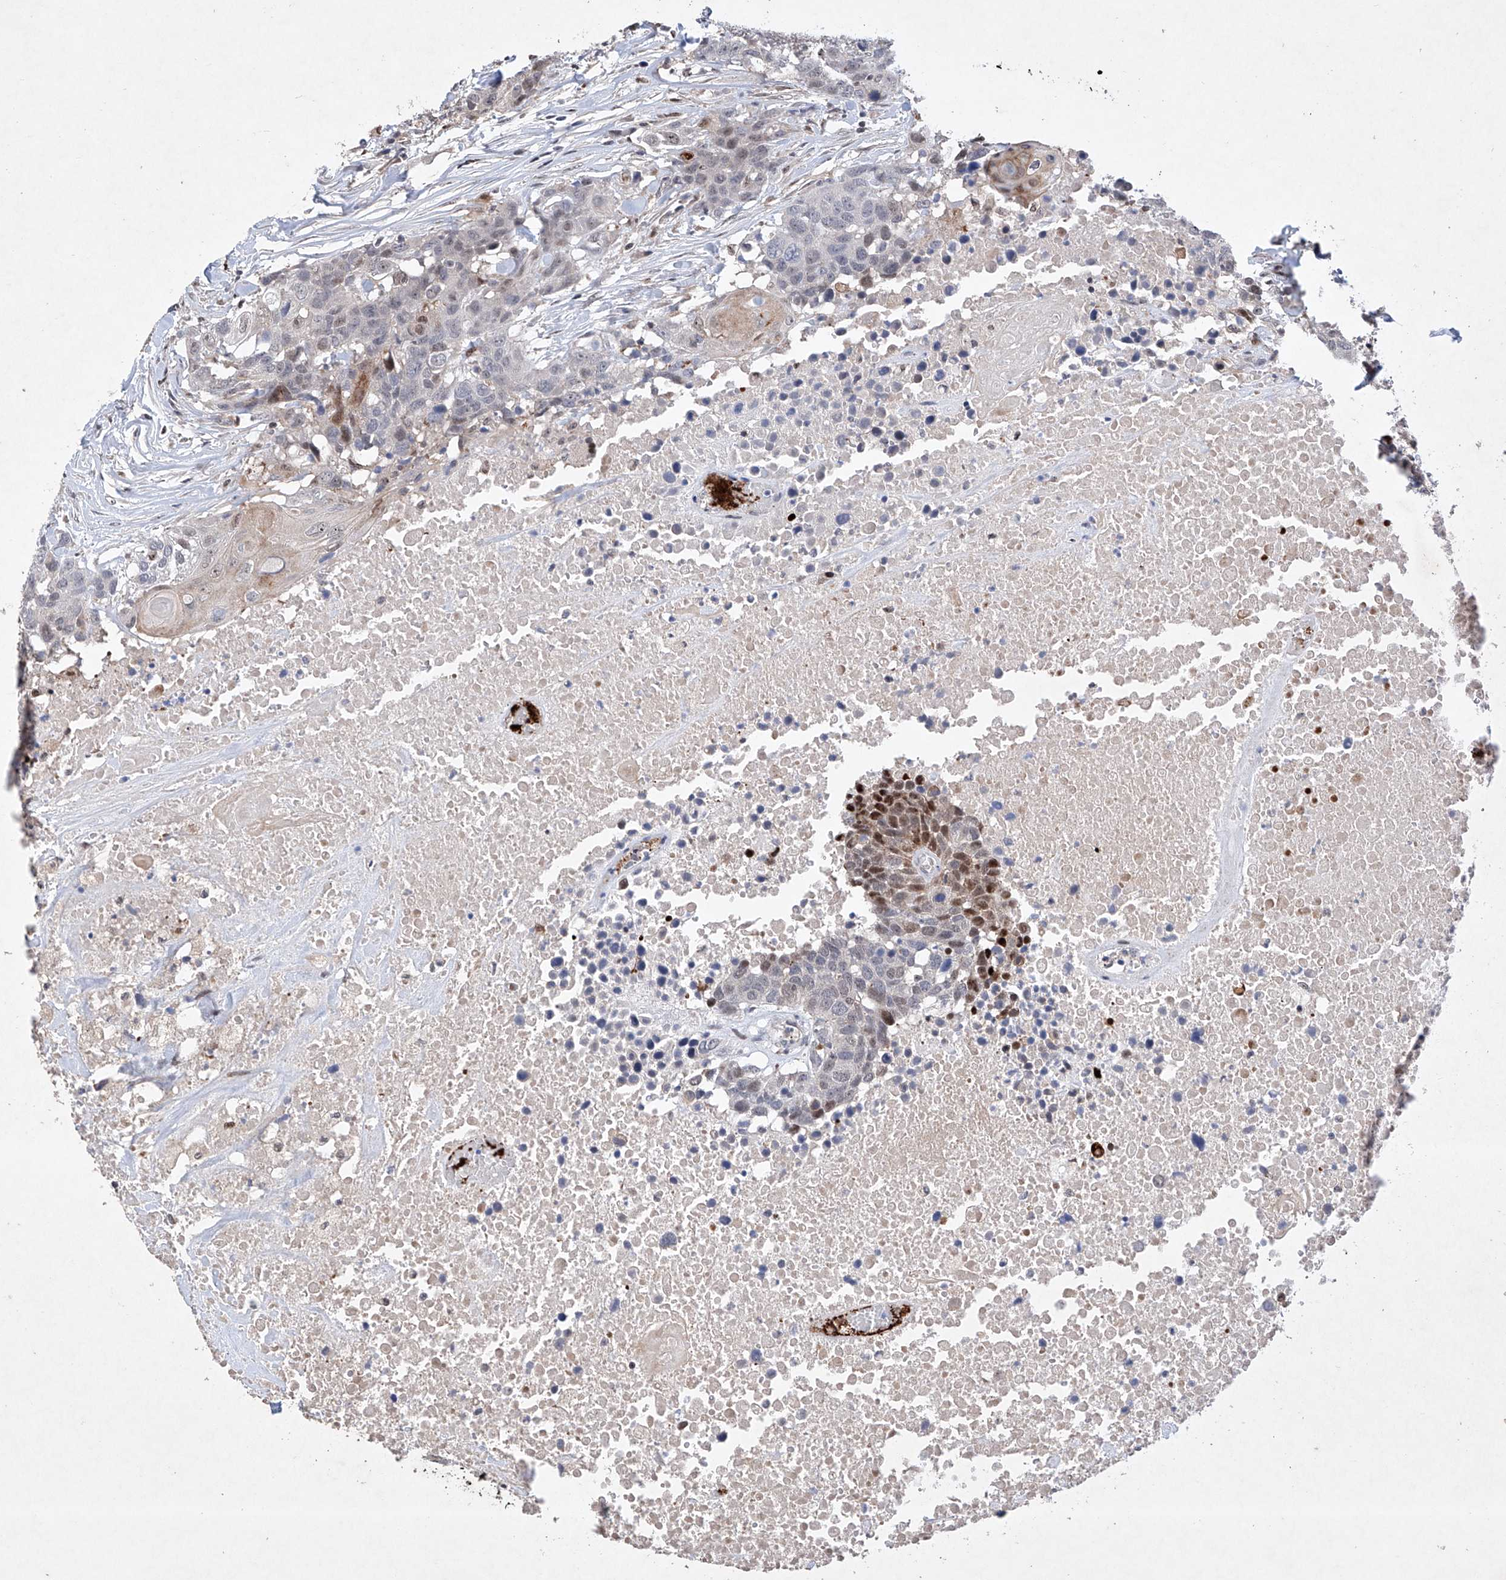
{"staining": {"intensity": "strong", "quantity": "25%-75%", "location": "nuclear"}, "tissue": "head and neck cancer", "cell_type": "Tumor cells", "image_type": "cancer", "snomed": [{"axis": "morphology", "description": "Squamous cell carcinoma, NOS"}, {"axis": "topography", "description": "Head-Neck"}], "caption": "Strong nuclear positivity is seen in about 25%-75% of tumor cells in head and neck squamous cell carcinoma. The staining was performed using DAB (3,3'-diaminobenzidine) to visualize the protein expression in brown, while the nuclei were stained in blue with hematoxylin (Magnification: 20x).", "gene": "AFG1L", "patient": {"sex": "male", "age": 66}}